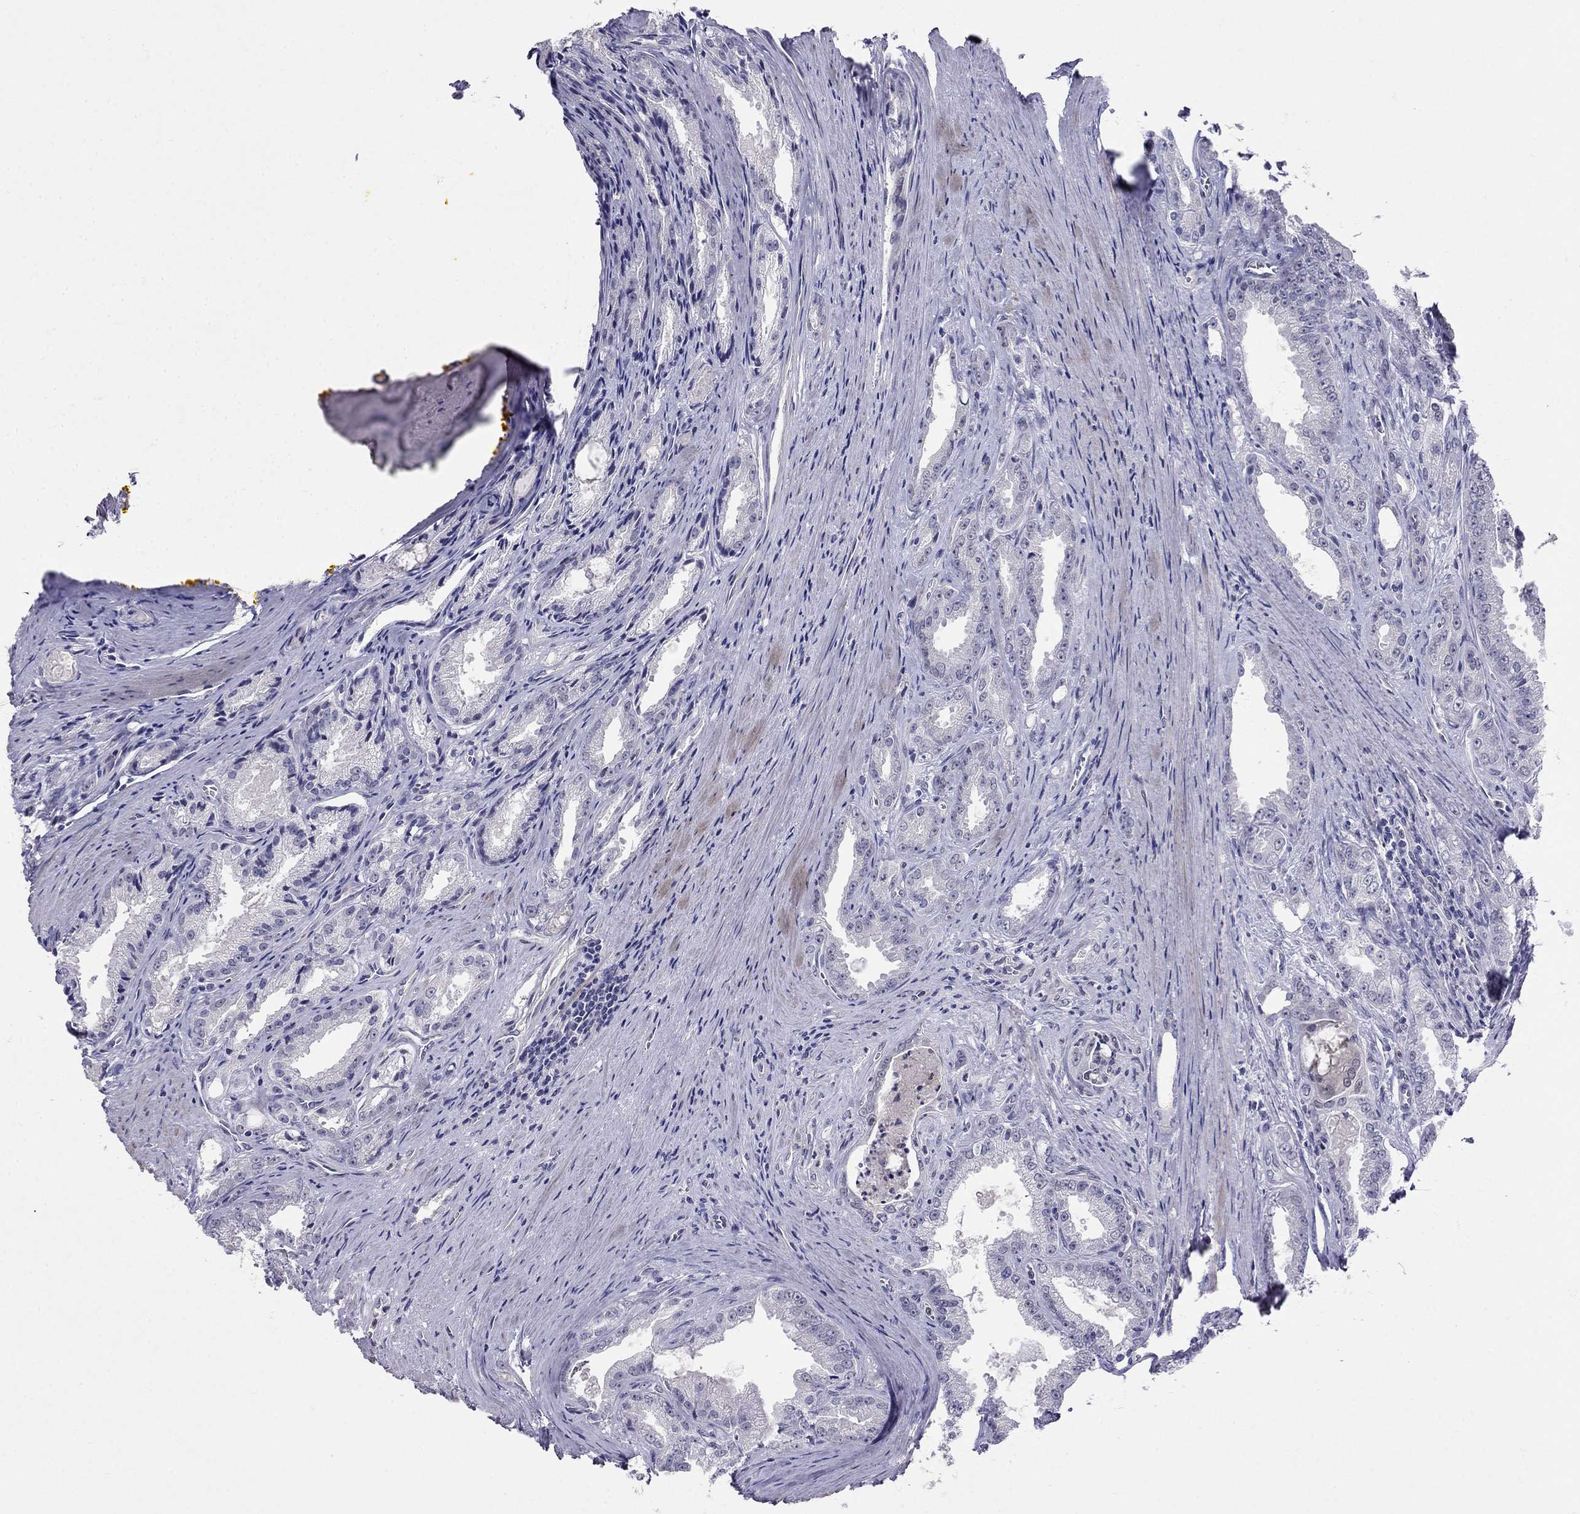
{"staining": {"intensity": "negative", "quantity": "none", "location": "none"}, "tissue": "prostate cancer", "cell_type": "Tumor cells", "image_type": "cancer", "snomed": [{"axis": "morphology", "description": "Adenocarcinoma, NOS"}, {"axis": "morphology", "description": "Adenocarcinoma, High grade"}, {"axis": "topography", "description": "Prostate"}], "caption": "The histopathology image exhibits no significant positivity in tumor cells of adenocarcinoma (prostate).", "gene": "LRRC39", "patient": {"sex": "male", "age": 70}}